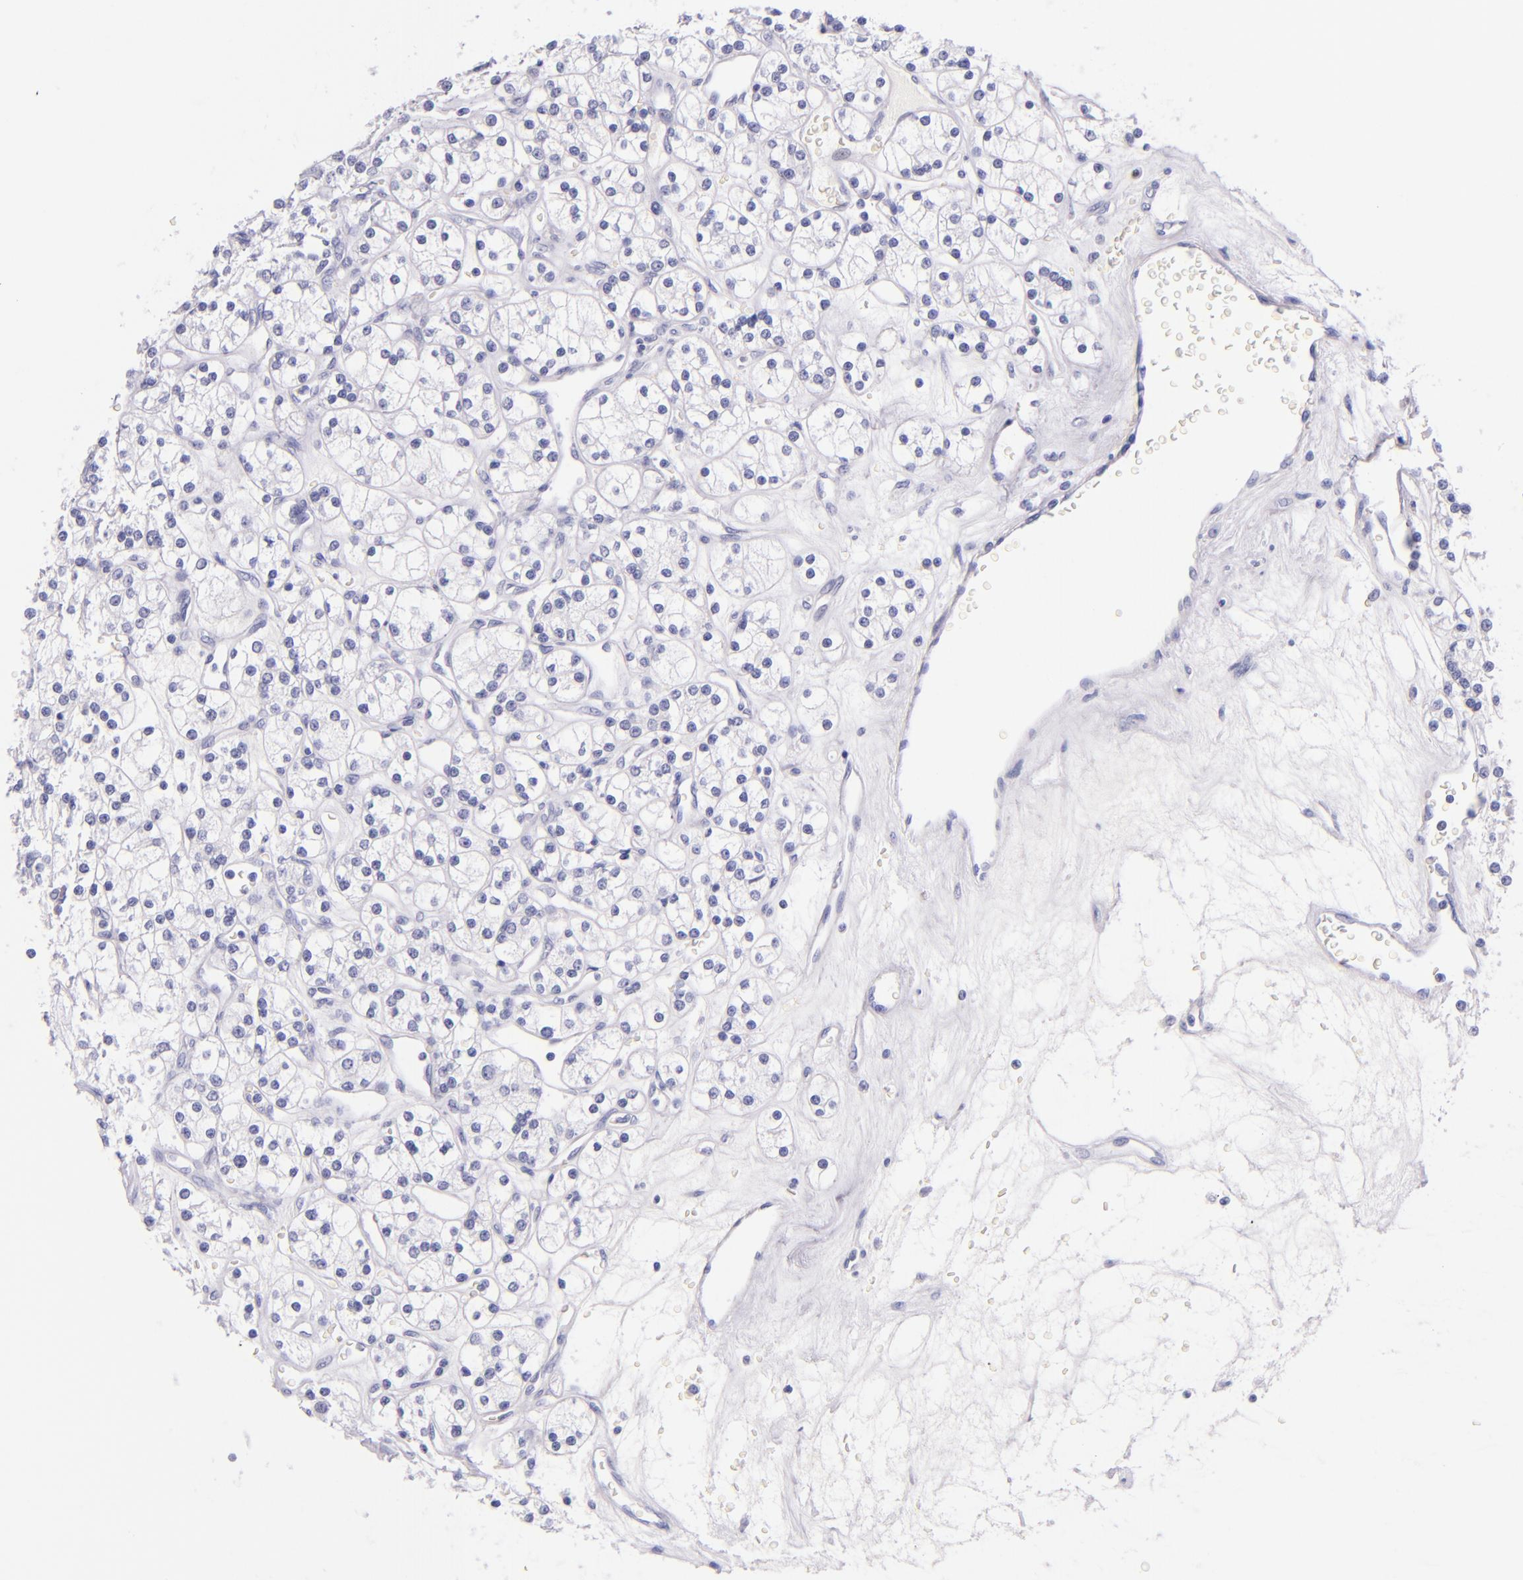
{"staining": {"intensity": "negative", "quantity": "none", "location": "none"}, "tissue": "renal cancer", "cell_type": "Tumor cells", "image_type": "cancer", "snomed": [{"axis": "morphology", "description": "Adenocarcinoma, NOS"}, {"axis": "topography", "description": "Kidney"}], "caption": "IHC photomicrograph of renal cancer (adenocarcinoma) stained for a protein (brown), which exhibits no expression in tumor cells.", "gene": "IRF4", "patient": {"sex": "female", "age": 62}}